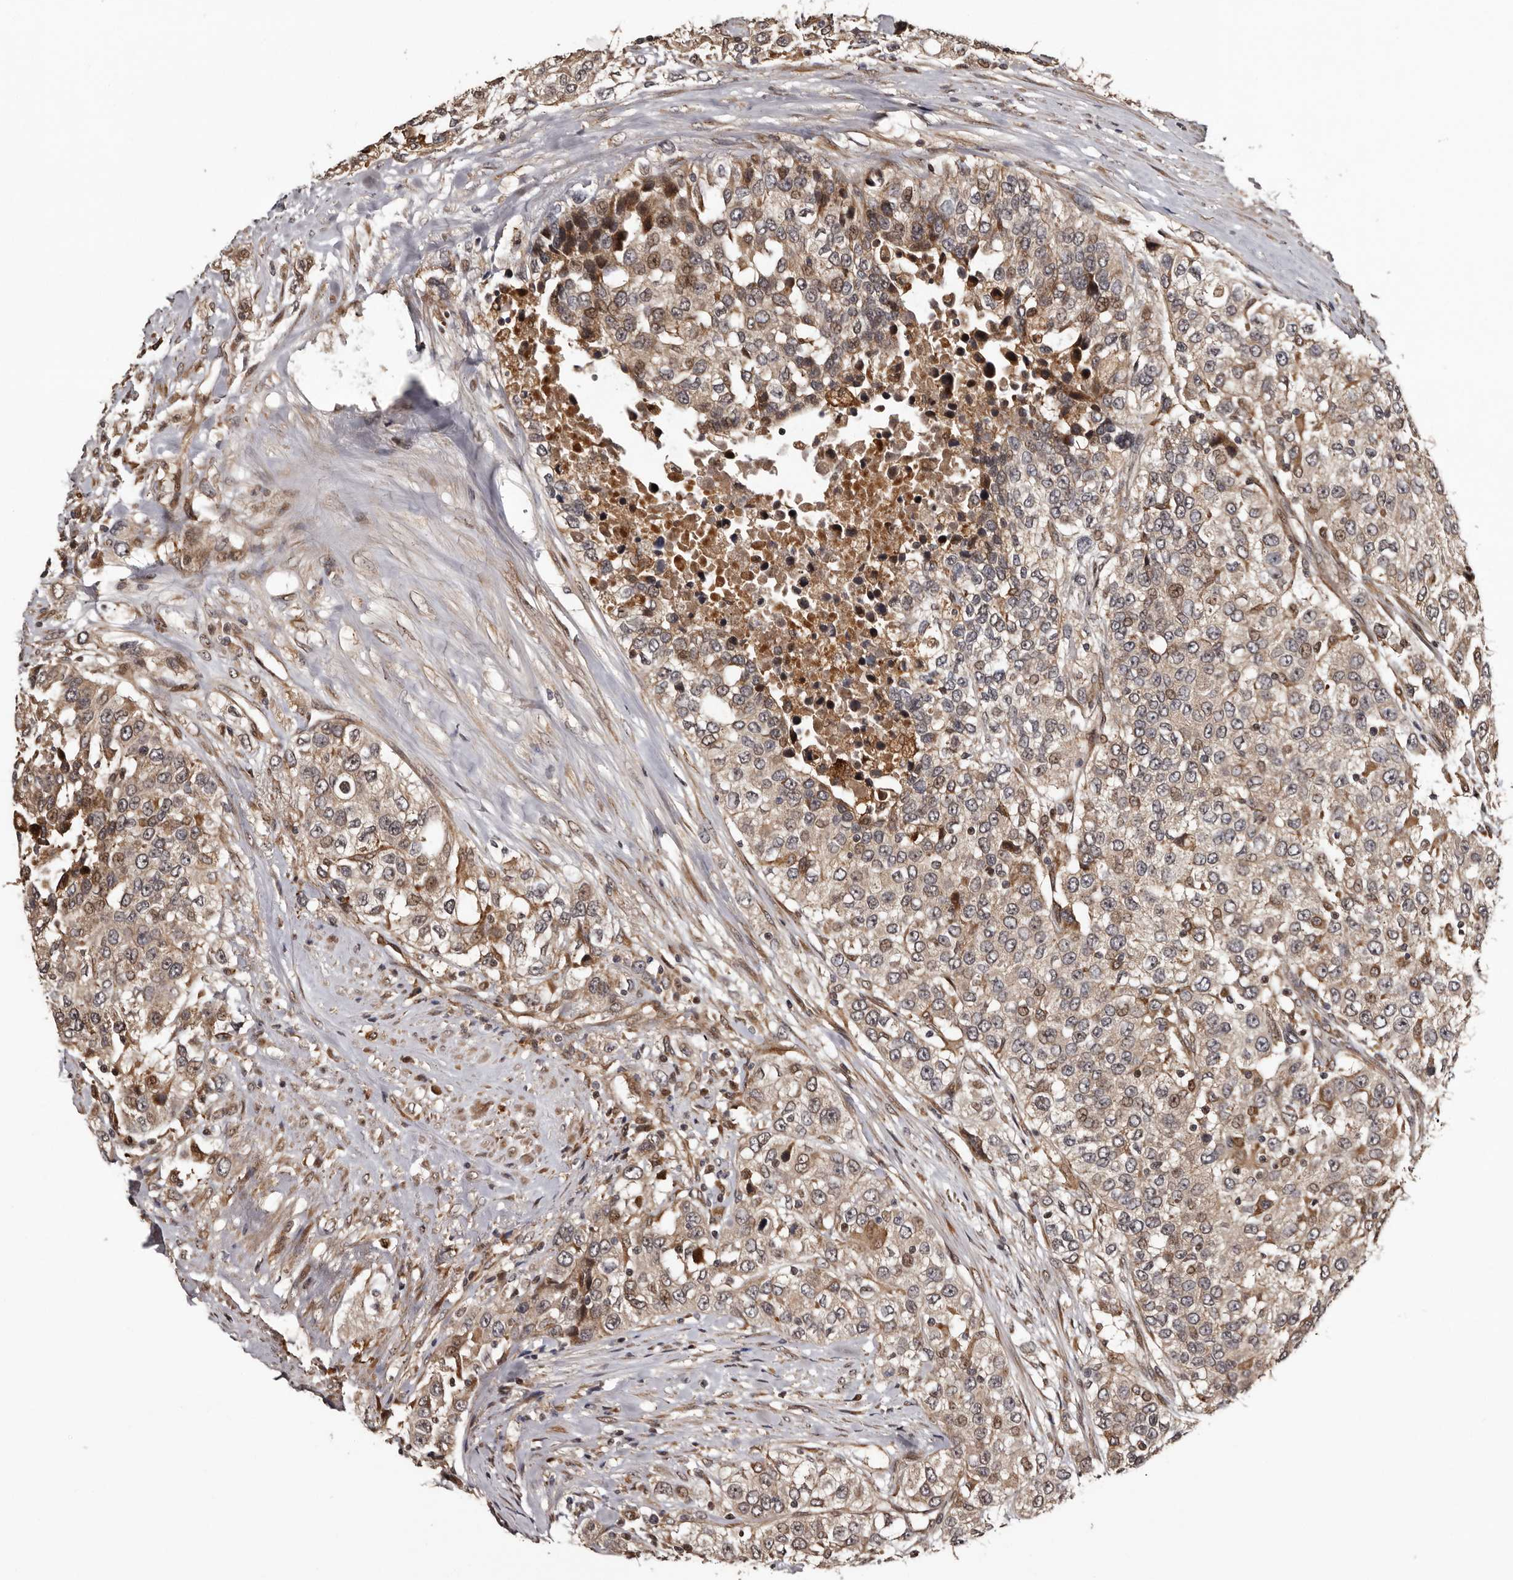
{"staining": {"intensity": "moderate", "quantity": "<25%", "location": "cytoplasmic/membranous,nuclear"}, "tissue": "urothelial cancer", "cell_type": "Tumor cells", "image_type": "cancer", "snomed": [{"axis": "morphology", "description": "Urothelial carcinoma, High grade"}, {"axis": "topography", "description": "Urinary bladder"}], "caption": "This micrograph demonstrates urothelial cancer stained with immunohistochemistry to label a protein in brown. The cytoplasmic/membranous and nuclear of tumor cells show moderate positivity for the protein. Nuclei are counter-stained blue.", "gene": "SERTAD4", "patient": {"sex": "female", "age": 80}}